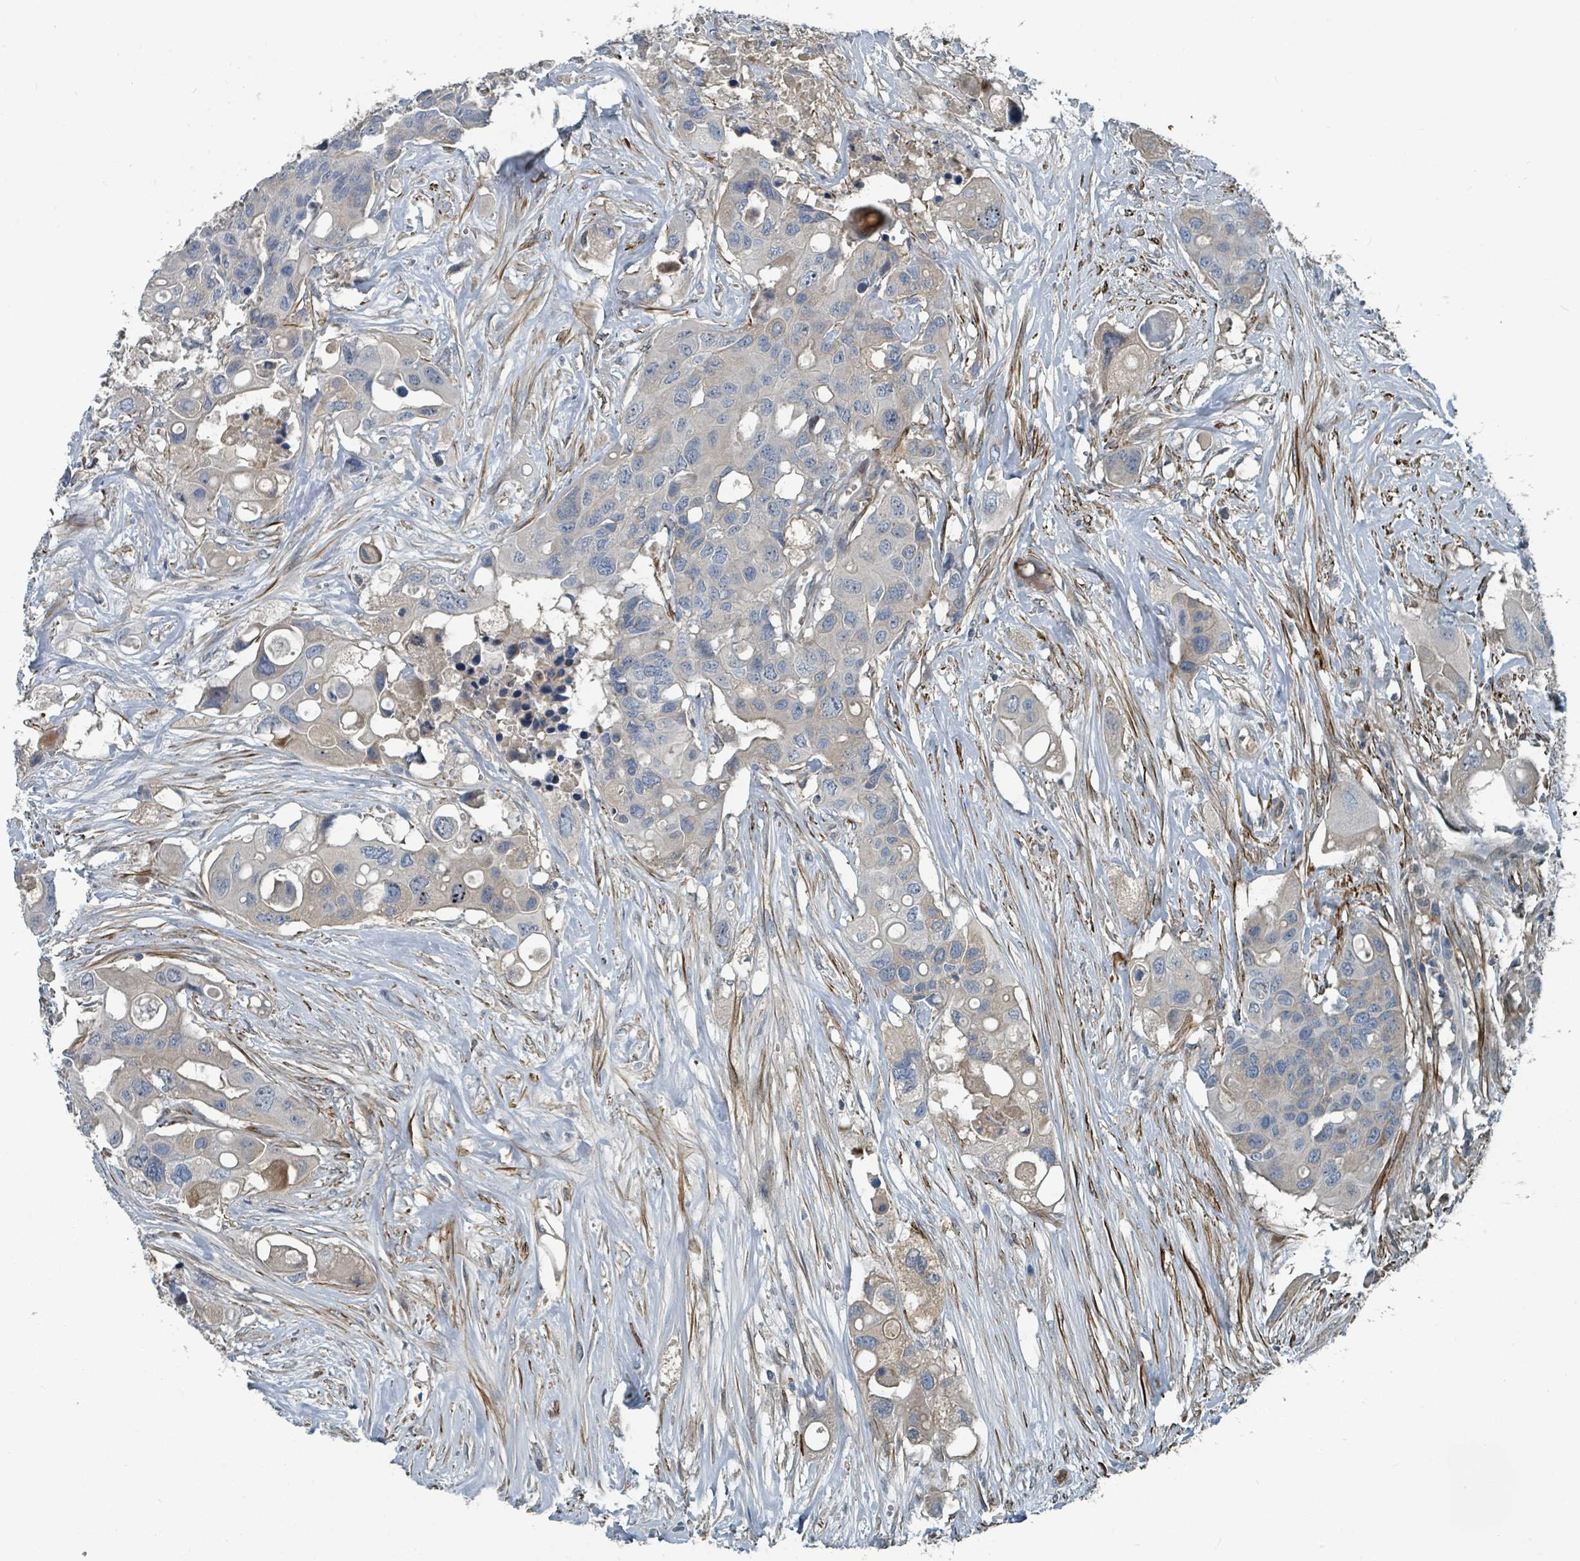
{"staining": {"intensity": "weak", "quantity": "25%-75%", "location": "cytoplasmic/membranous"}, "tissue": "colorectal cancer", "cell_type": "Tumor cells", "image_type": "cancer", "snomed": [{"axis": "morphology", "description": "Adenocarcinoma, NOS"}, {"axis": "topography", "description": "Colon"}], "caption": "A brown stain labels weak cytoplasmic/membranous positivity of a protein in human colorectal cancer tumor cells. (DAB (3,3'-diaminobenzidine) IHC, brown staining for protein, blue staining for nuclei).", "gene": "SLC44A5", "patient": {"sex": "male", "age": 77}}